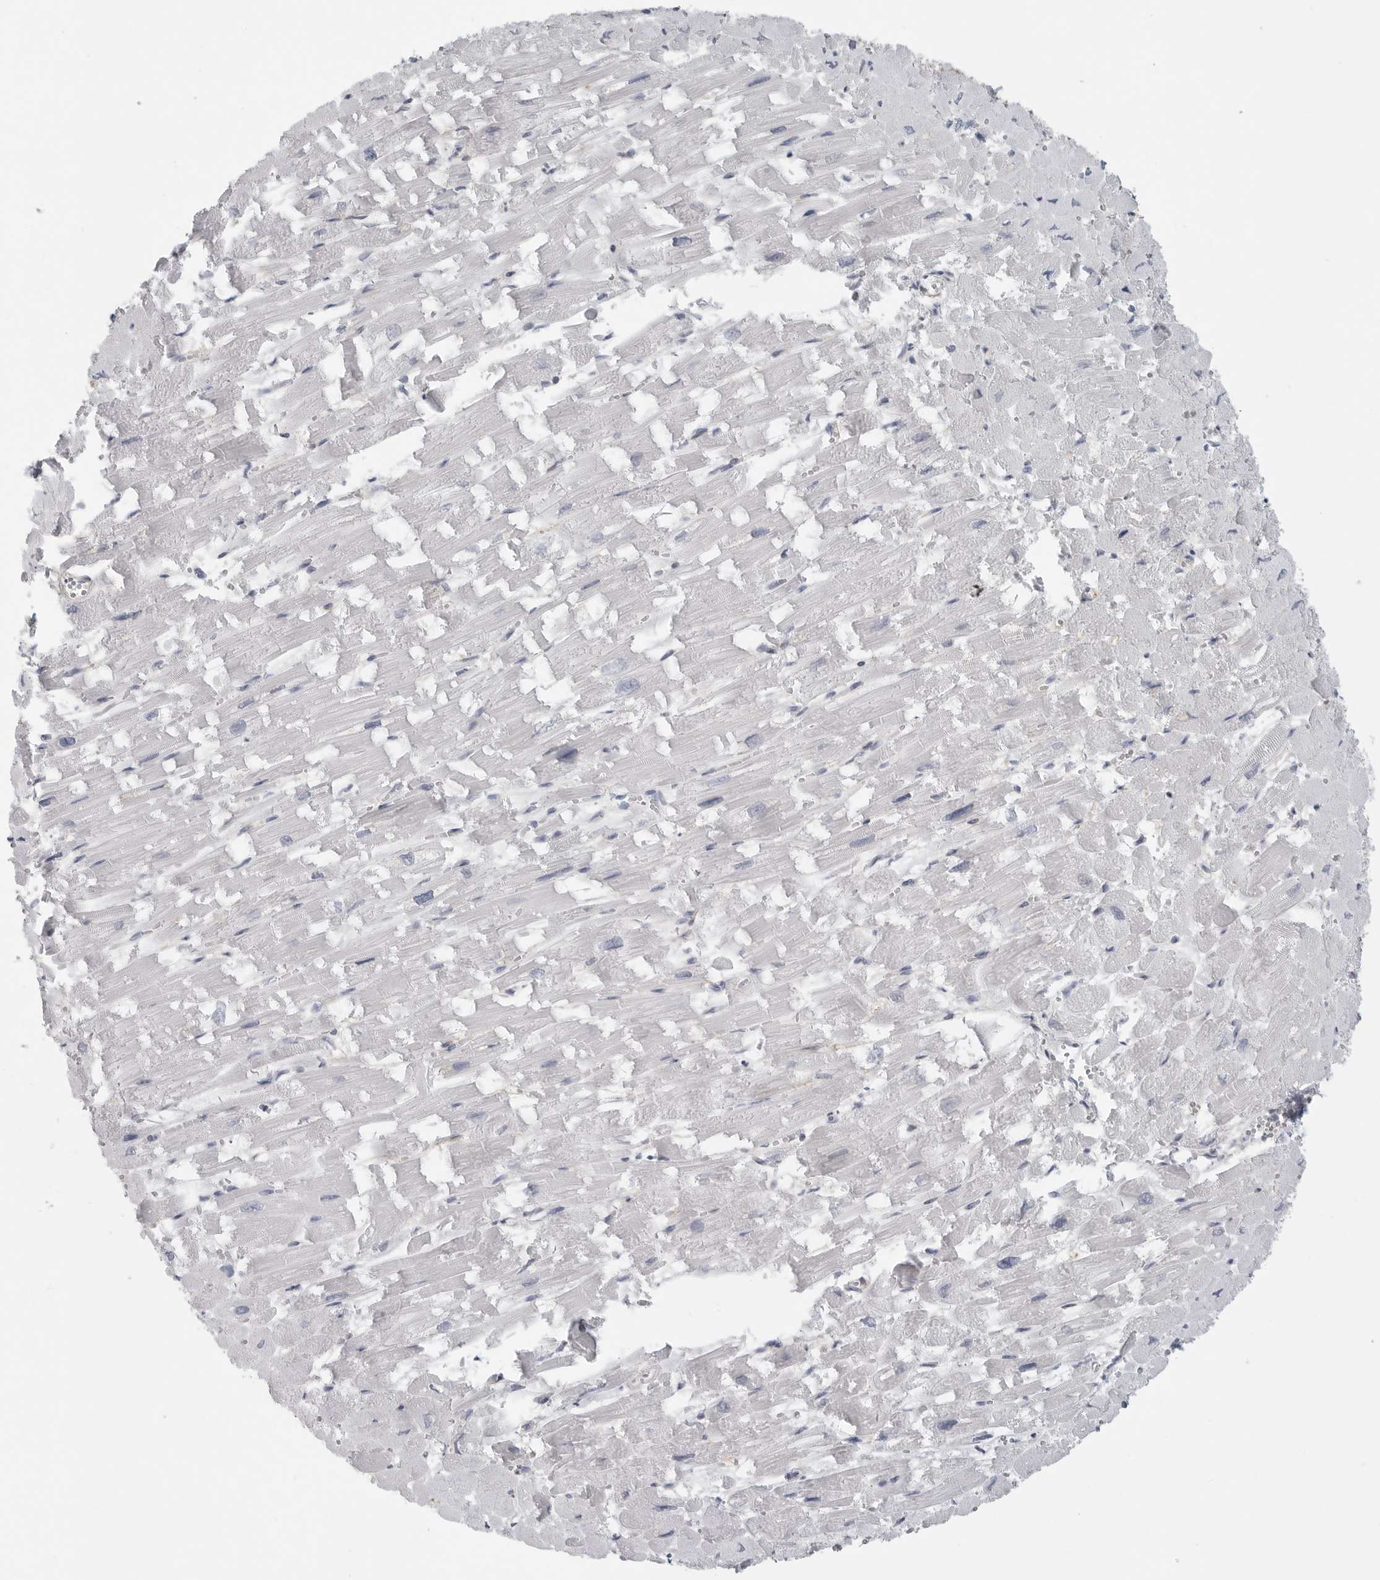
{"staining": {"intensity": "negative", "quantity": "none", "location": "none"}, "tissue": "heart muscle", "cell_type": "Cardiomyocytes", "image_type": "normal", "snomed": [{"axis": "morphology", "description": "Normal tissue, NOS"}, {"axis": "topography", "description": "Heart"}], "caption": "Immunohistochemical staining of unremarkable heart muscle shows no significant expression in cardiomyocytes. (Immunohistochemistry, brightfield microscopy, high magnification).", "gene": "TNR", "patient": {"sex": "male", "age": 54}}